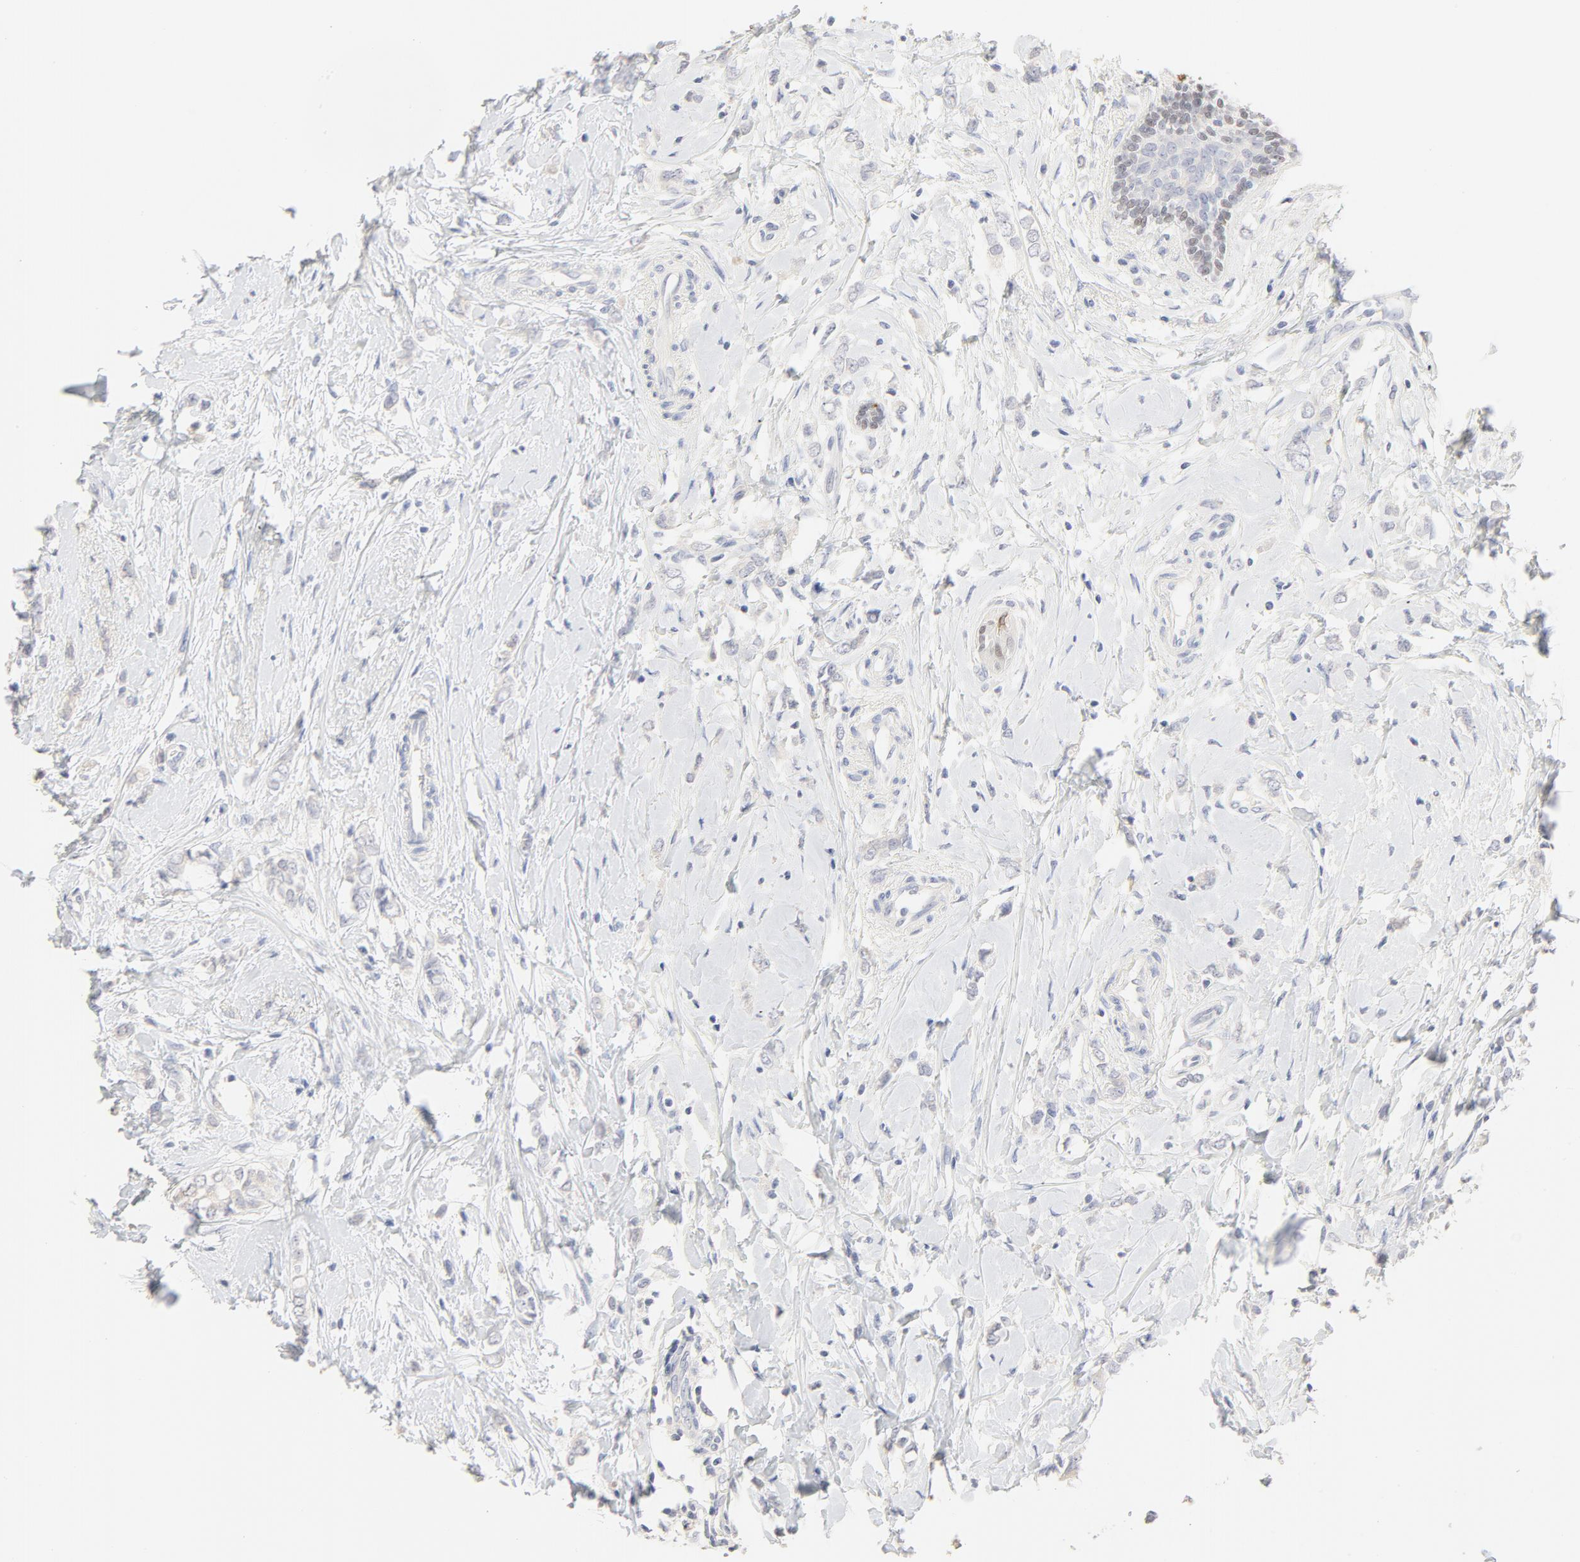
{"staining": {"intensity": "weak", "quantity": "<25%", "location": "cytoplasmic/membranous"}, "tissue": "breast cancer", "cell_type": "Tumor cells", "image_type": "cancer", "snomed": [{"axis": "morphology", "description": "Normal tissue, NOS"}, {"axis": "morphology", "description": "Lobular carcinoma"}, {"axis": "topography", "description": "Breast"}], "caption": "This micrograph is of breast lobular carcinoma stained with IHC to label a protein in brown with the nuclei are counter-stained blue. There is no positivity in tumor cells. The staining was performed using DAB to visualize the protein expression in brown, while the nuclei were stained in blue with hematoxylin (Magnification: 20x).", "gene": "FCGBP", "patient": {"sex": "female", "age": 47}}